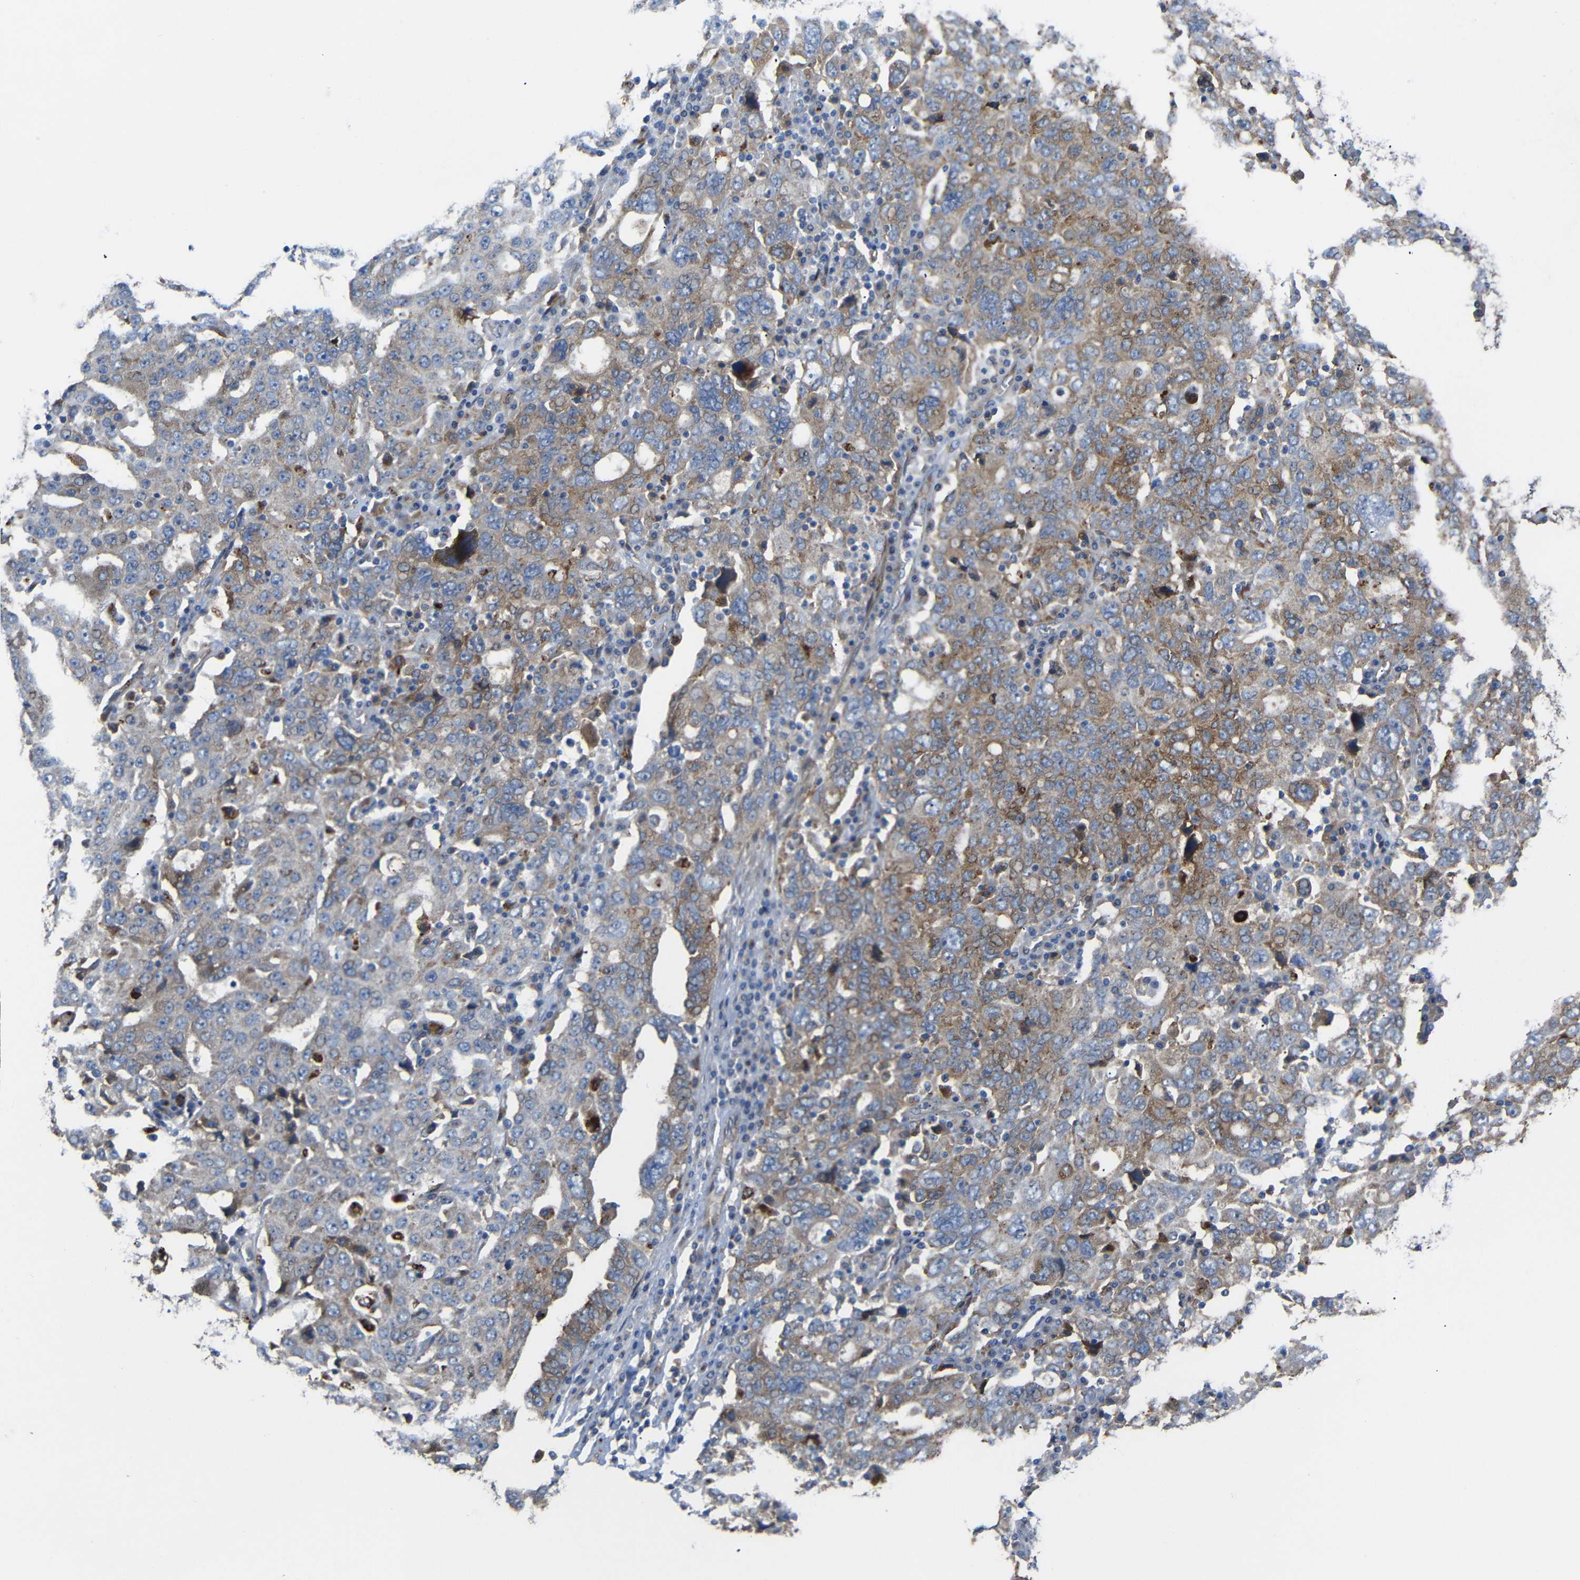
{"staining": {"intensity": "moderate", "quantity": ">75%", "location": "cytoplasmic/membranous"}, "tissue": "ovarian cancer", "cell_type": "Tumor cells", "image_type": "cancer", "snomed": [{"axis": "morphology", "description": "Carcinoma, endometroid"}, {"axis": "topography", "description": "Ovary"}], "caption": "Immunohistochemistry micrograph of human endometroid carcinoma (ovarian) stained for a protein (brown), which reveals medium levels of moderate cytoplasmic/membranous staining in about >75% of tumor cells.", "gene": "SYPL1", "patient": {"sex": "female", "age": 62}}